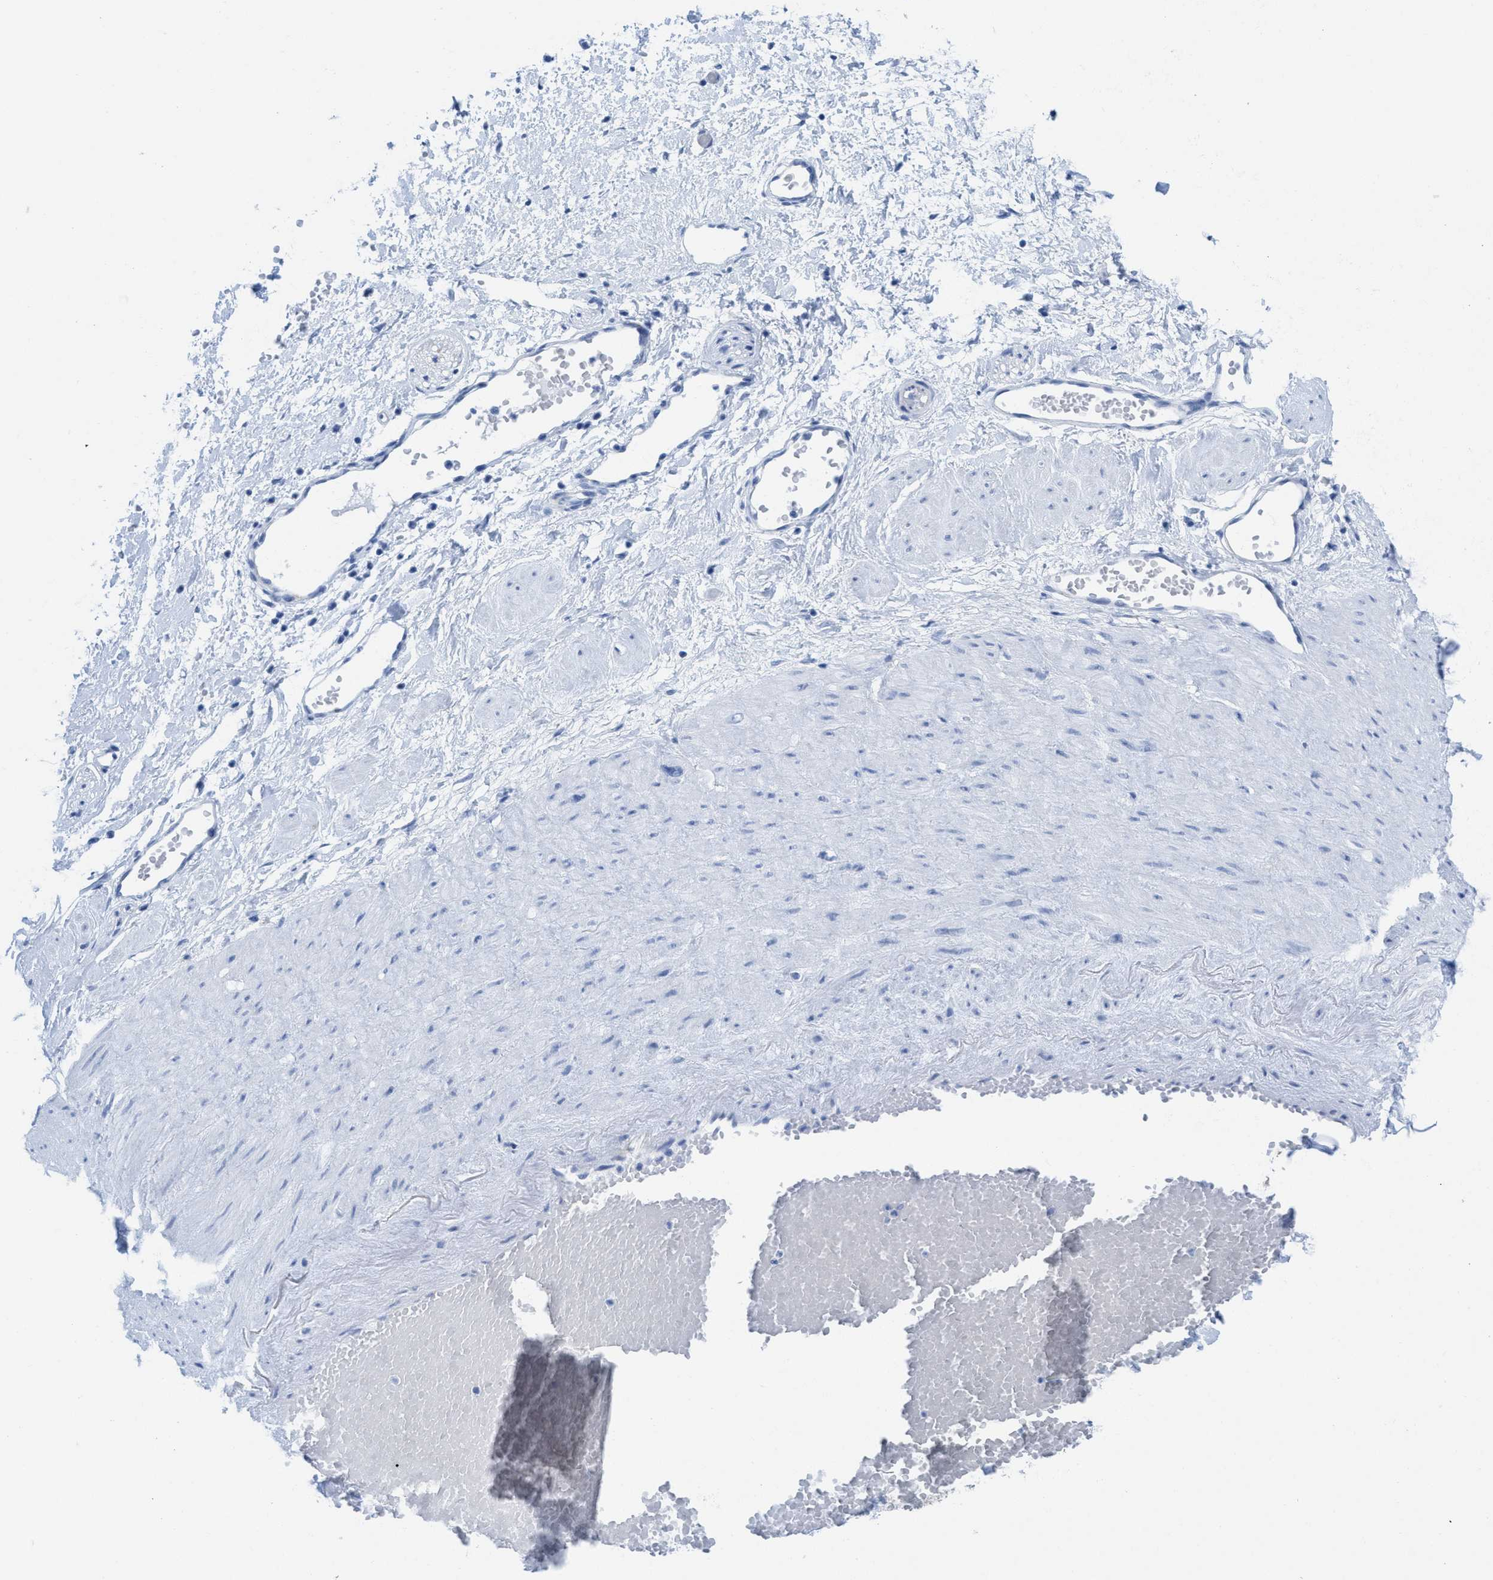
{"staining": {"intensity": "negative", "quantity": "none", "location": "none"}, "tissue": "adipose tissue", "cell_type": "Adipocytes", "image_type": "normal", "snomed": [{"axis": "morphology", "description": "Normal tissue, NOS"}, {"axis": "topography", "description": "Soft tissue"}, {"axis": "topography", "description": "Vascular tissue"}], "caption": "The image shows no significant staining in adipocytes of adipose tissue. (DAB (3,3'-diaminobenzidine) immunohistochemistry with hematoxylin counter stain).", "gene": "WDR4", "patient": {"sex": "female", "age": 35}}